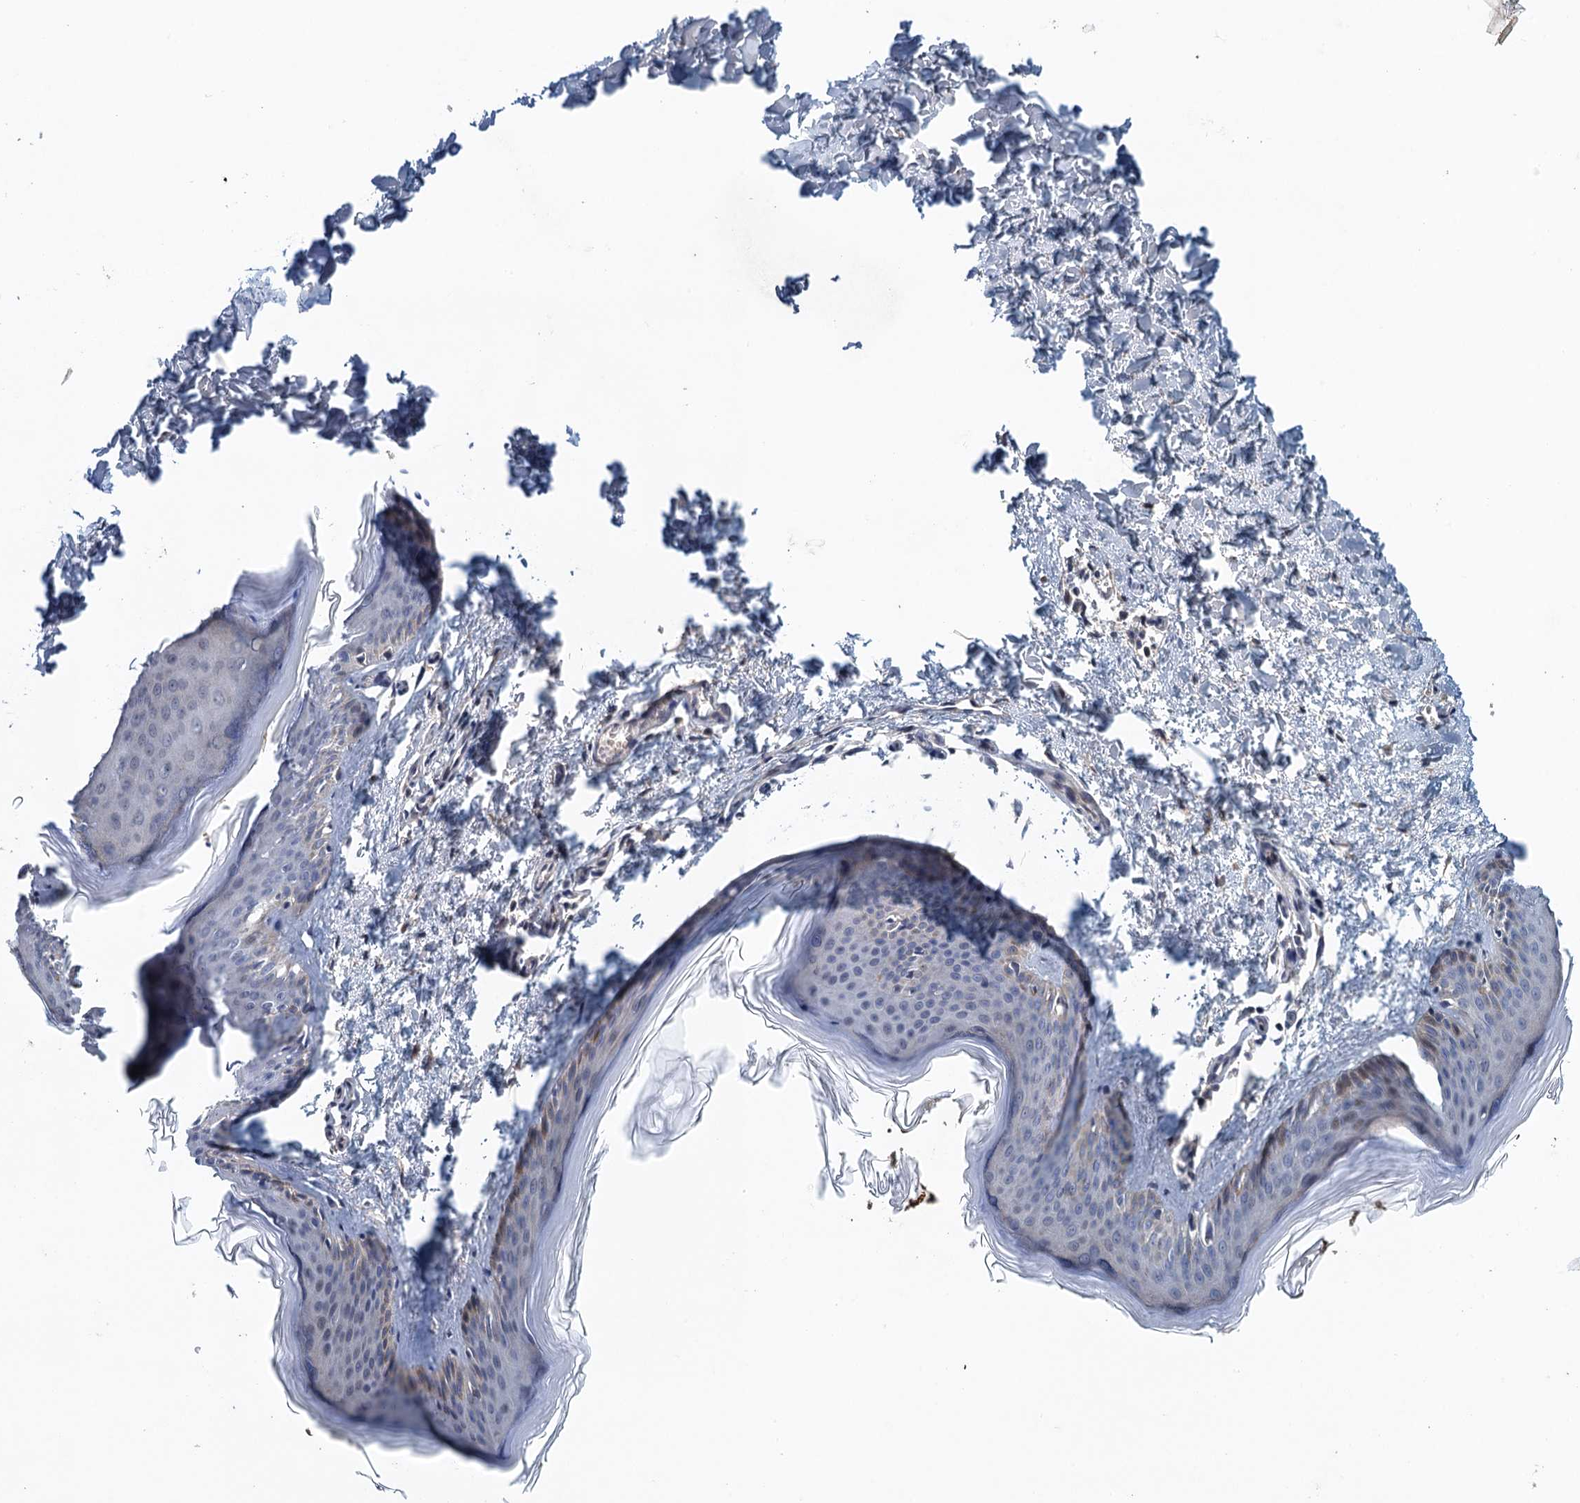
{"staining": {"intensity": "negative", "quantity": "none", "location": "none"}, "tissue": "skin", "cell_type": "Fibroblasts", "image_type": "normal", "snomed": [{"axis": "morphology", "description": "Normal tissue, NOS"}, {"axis": "topography", "description": "Skin"}], "caption": "IHC of normal human skin exhibits no expression in fibroblasts.", "gene": "MDM1", "patient": {"sex": "female", "age": 27}}